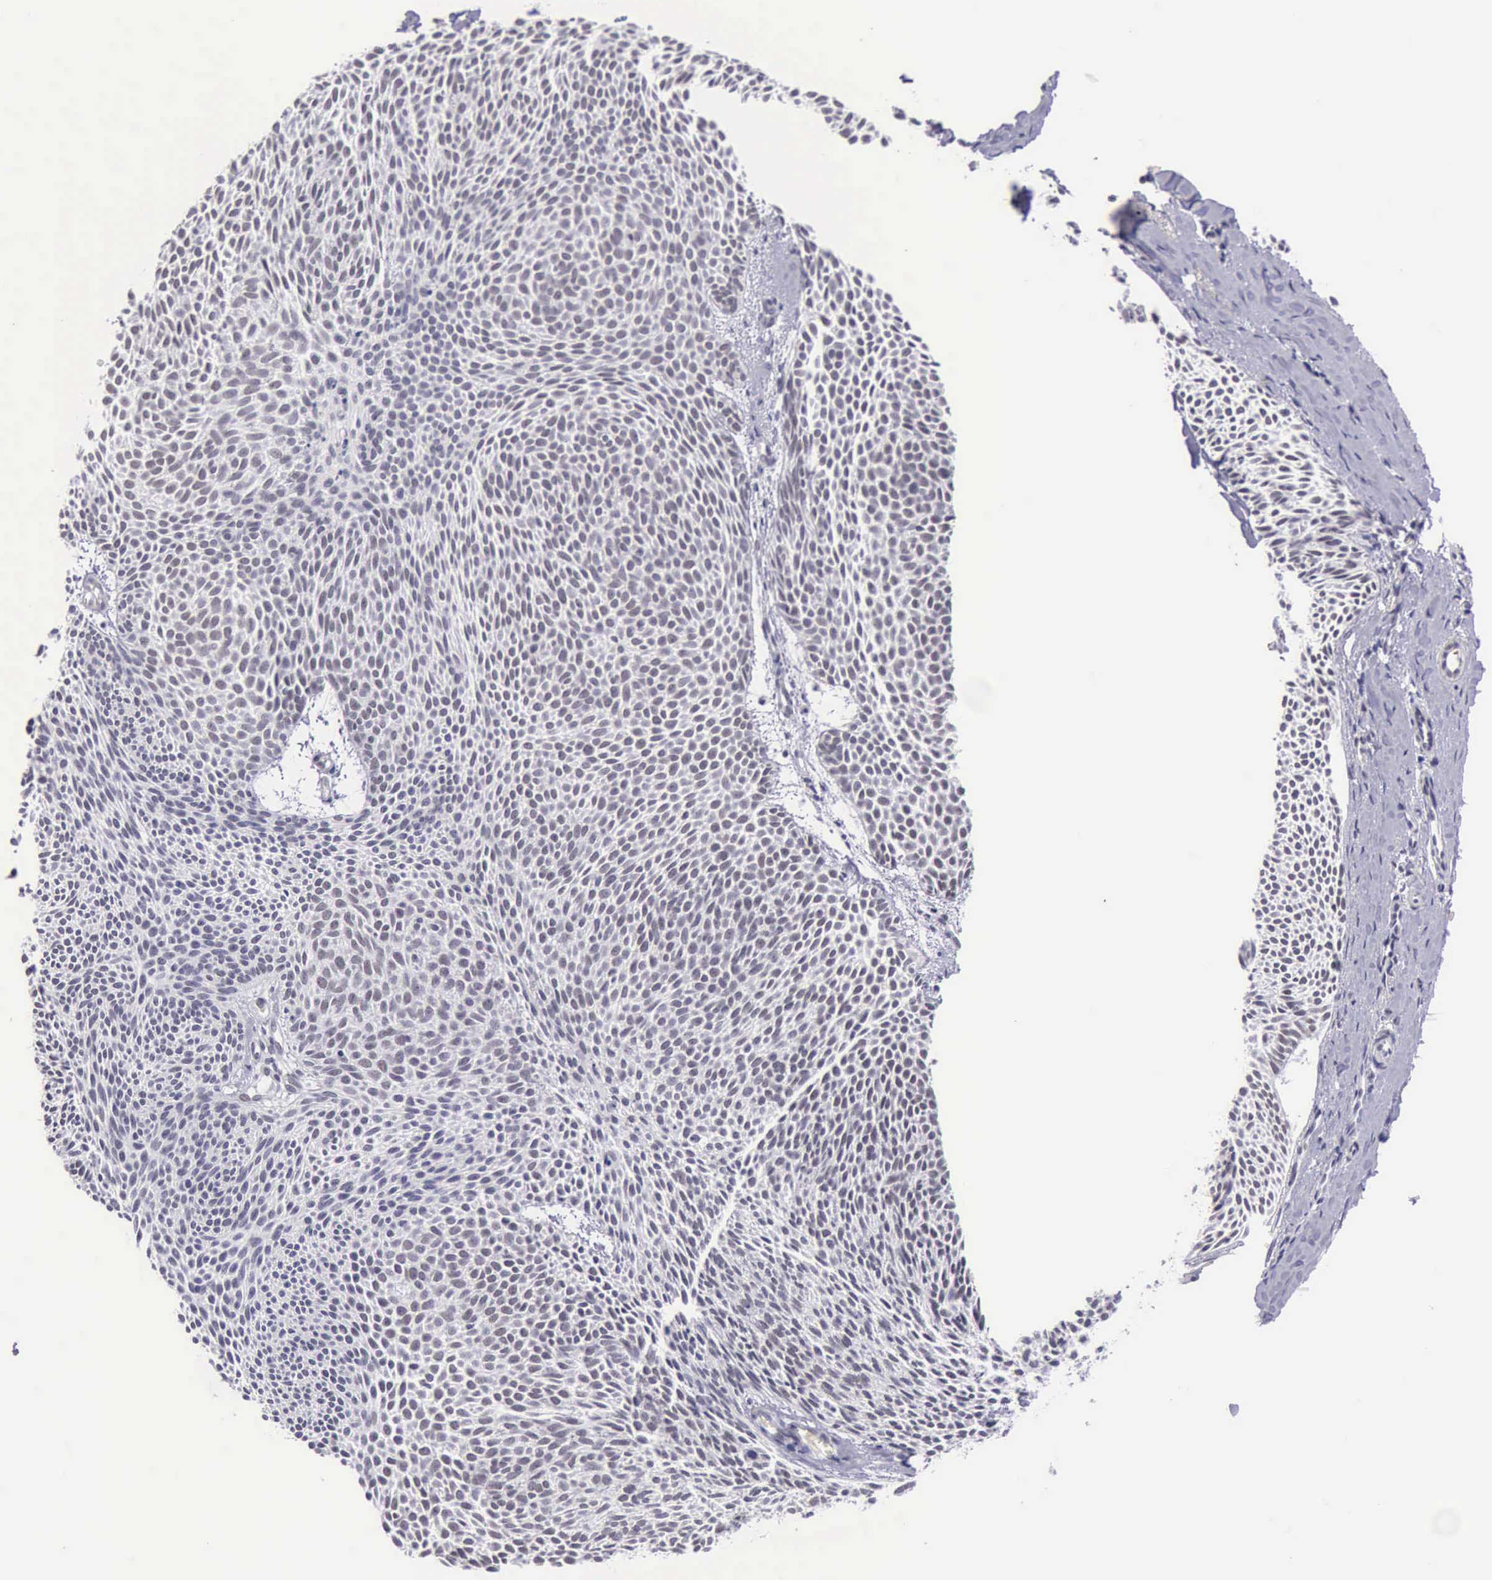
{"staining": {"intensity": "negative", "quantity": "none", "location": "none"}, "tissue": "skin cancer", "cell_type": "Tumor cells", "image_type": "cancer", "snomed": [{"axis": "morphology", "description": "Basal cell carcinoma"}, {"axis": "topography", "description": "Skin"}], "caption": "Immunohistochemistry photomicrograph of neoplastic tissue: human skin cancer stained with DAB exhibits no significant protein expression in tumor cells.", "gene": "EP300", "patient": {"sex": "male", "age": 84}}